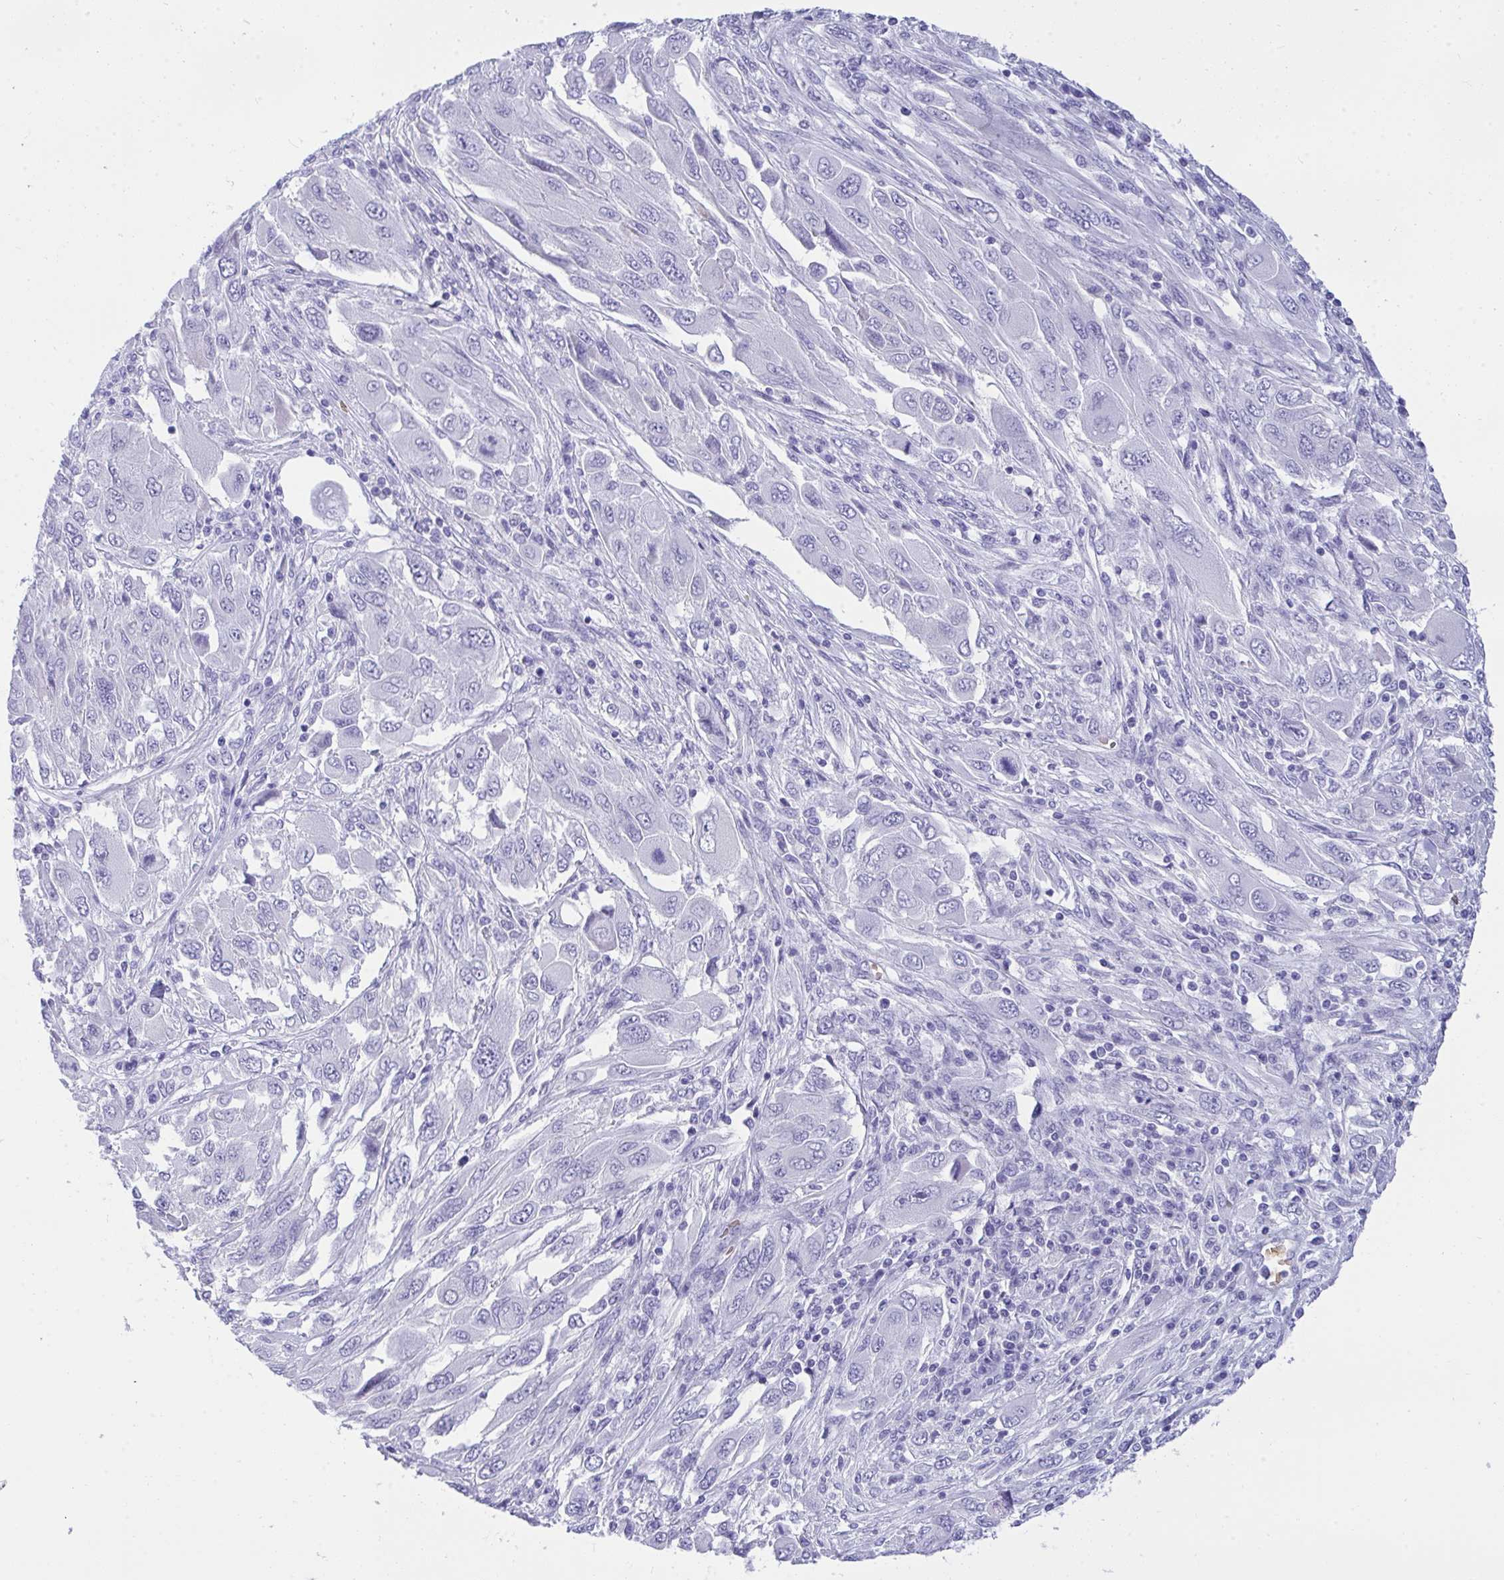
{"staining": {"intensity": "negative", "quantity": "none", "location": "none"}, "tissue": "melanoma", "cell_type": "Tumor cells", "image_type": "cancer", "snomed": [{"axis": "morphology", "description": "Malignant melanoma, NOS"}, {"axis": "topography", "description": "Skin"}], "caption": "Malignant melanoma was stained to show a protein in brown. There is no significant positivity in tumor cells.", "gene": "ANK1", "patient": {"sex": "female", "age": 91}}